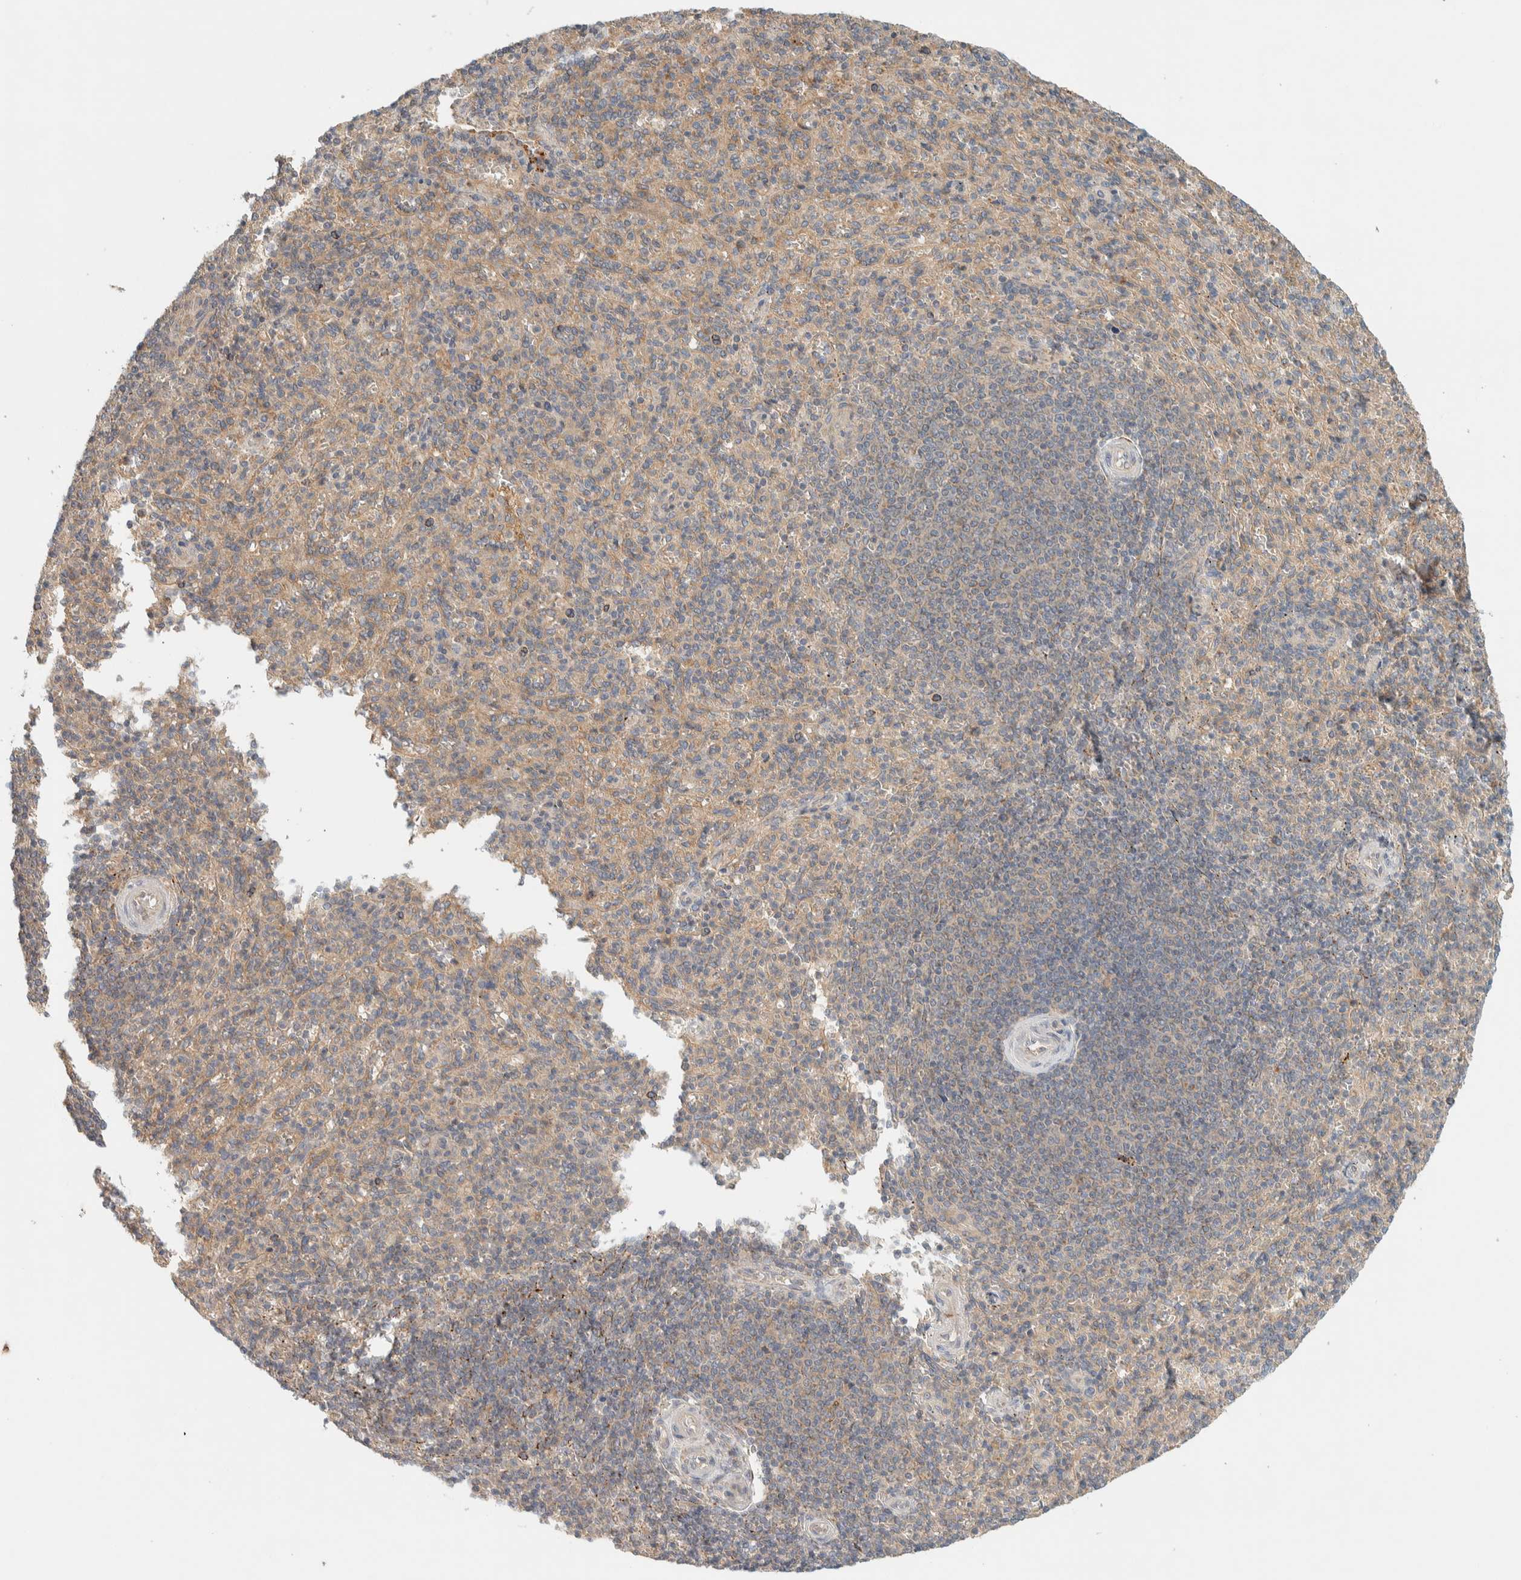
{"staining": {"intensity": "weak", "quantity": "25%-75%", "location": "cytoplasmic/membranous"}, "tissue": "spleen", "cell_type": "Cells in red pulp", "image_type": "normal", "snomed": [{"axis": "morphology", "description": "Normal tissue, NOS"}, {"axis": "topography", "description": "Spleen"}], "caption": "IHC image of unremarkable spleen: human spleen stained using immunohistochemistry (IHC) exhibits low levels of weak protein expression localized specifically in the cytoplasmic/membranous of cells in red pulp, appearing as a cytoplasmic/membranous brown color.", "gene": "FAM167A", "patient": {"sex": "male", "age": 36}}